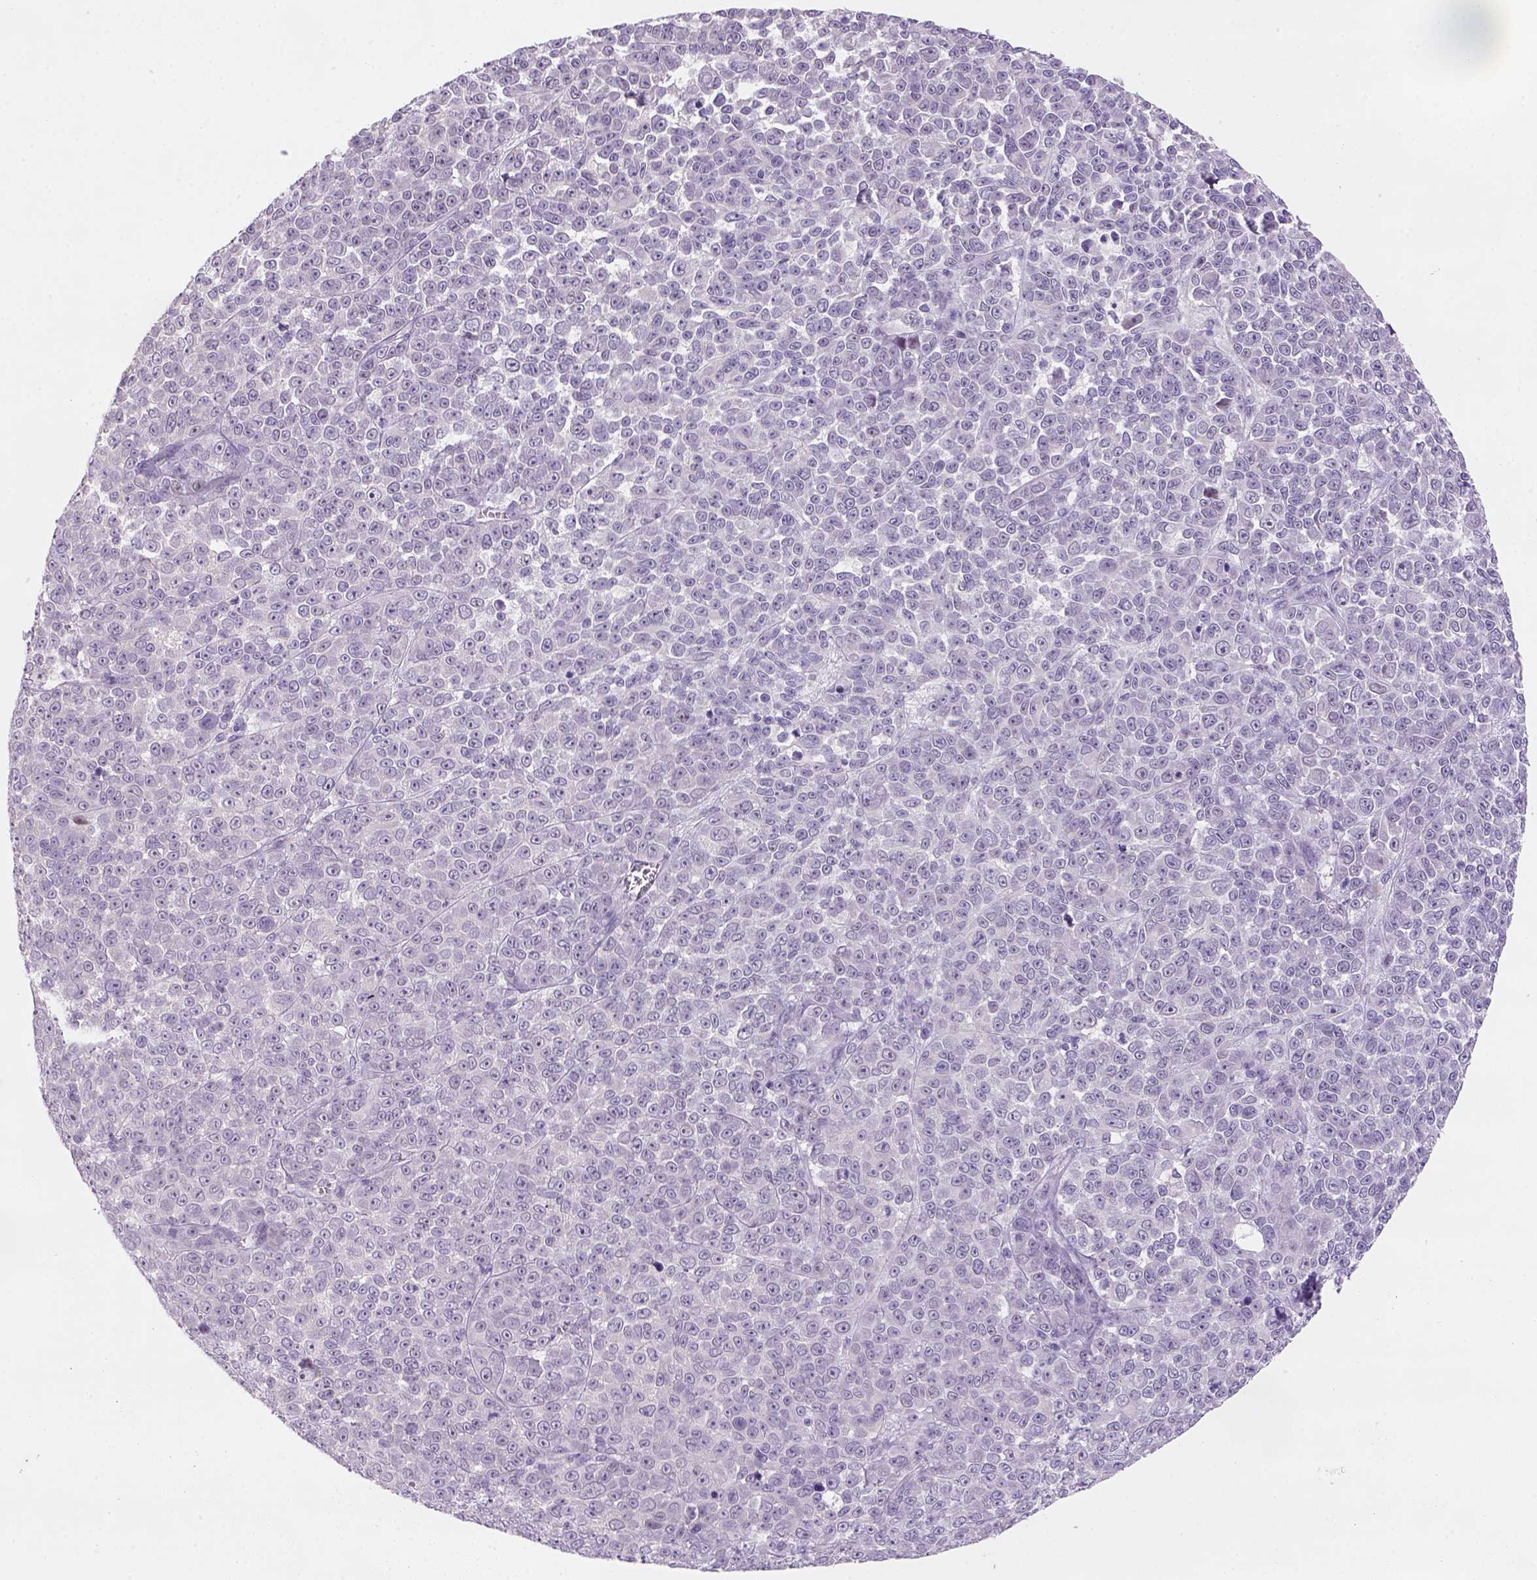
{"staining": {"intensity": "negative", "quantity": "none", "location": "none"}, "tissue": "melanoma", "cell_type": "Tumor cells", "image_type": "cancer", "snomed": [{"axis": "morphology", "description": "Malignant melanoma, NOS"}, {"axis": "topography", "description": "Skin"}], "caption": "Immunohistochemical staining of melanoma shows no significant expression in tumor cells.", "gene": "ZMAT4", "patient": {"sex": "female", "age": 95}}